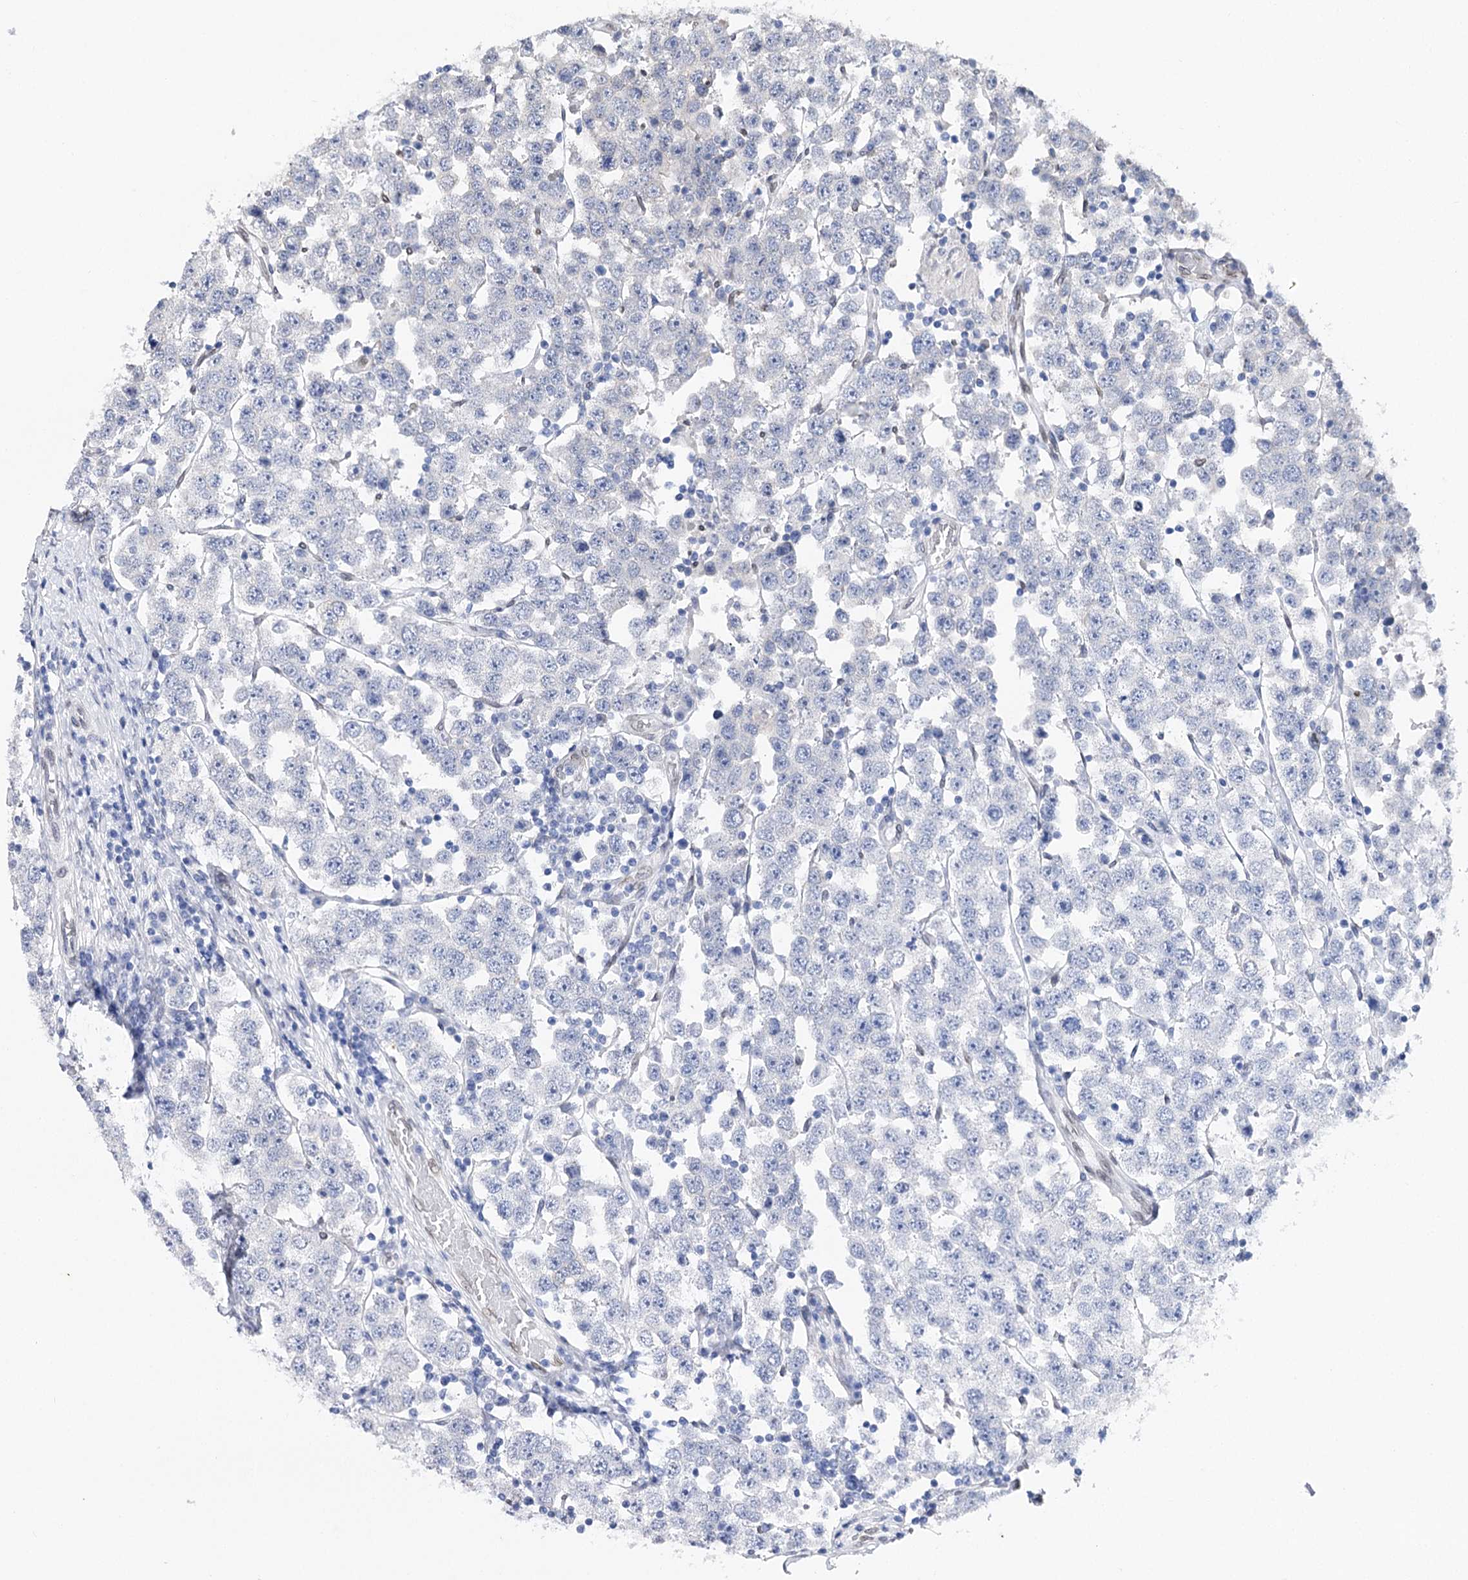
{"staining": {"intensity": "negative", "quantity": "none", "location": "none"}, "tissue": "testis cancer", "cell_type": "Tumor cells", "image_type": "cancer", "snomed": [{"axis": "morphology", "description": "Seminoma, NOS"}, {"axis": "topography", "description": "Testis"}], "caption": "Protein analysis of seminoma (testis) shows no significant expression in tumor cells.", "gene": "TMEM201", "patient": {"sex": "male", "age": 28}}